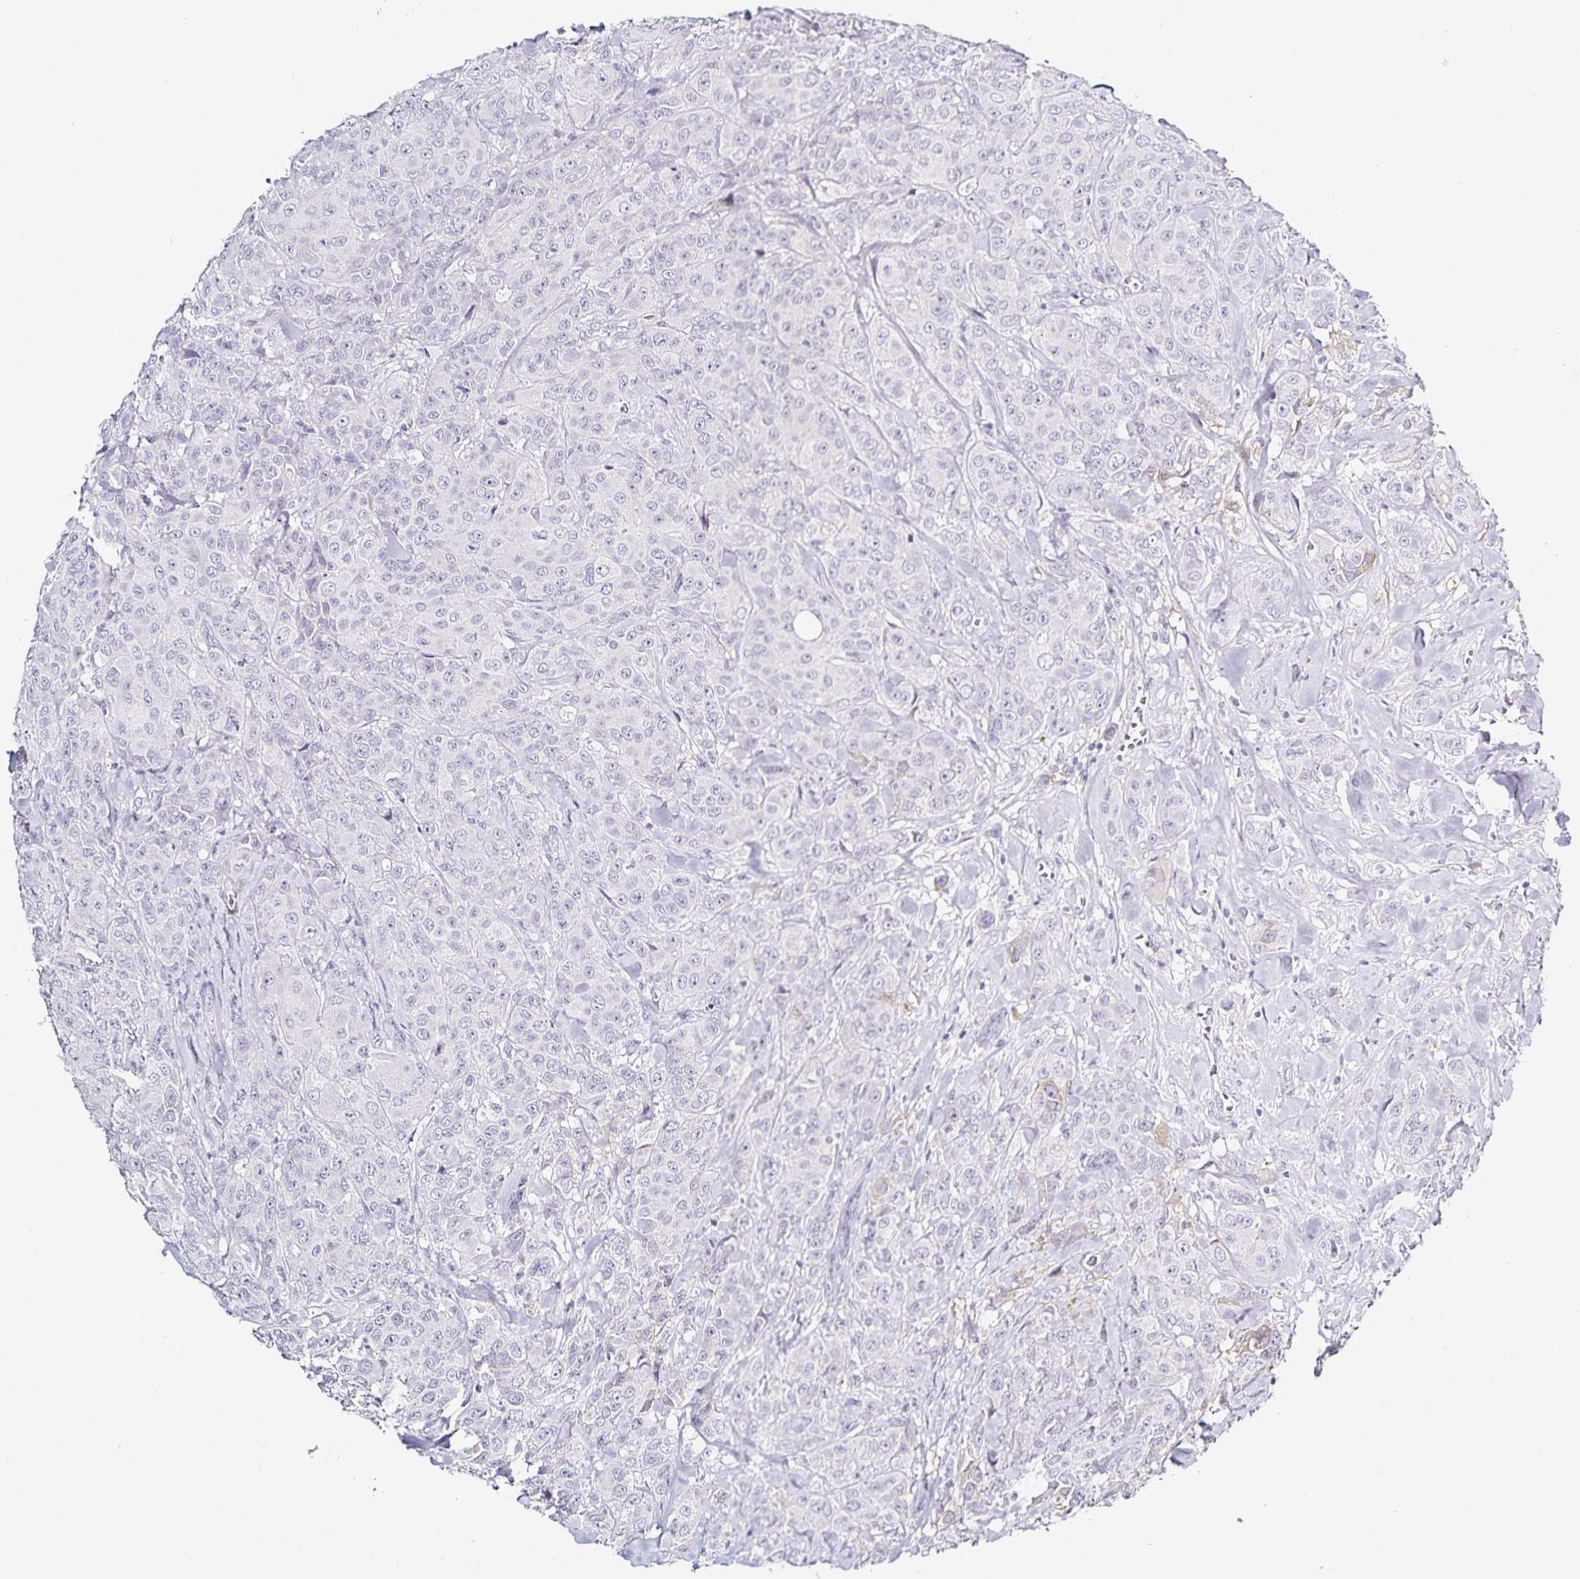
{"staining": {"intensity": "negative", "quantity": "none", "location": "none"}, "tissue": "breast cancer", "cell_type": "Tumor cells", "image_type": "cancer", "snomed": [{"axis": "morphology", "description": "Normal tissue, NOS"}, {"axis": "morphology", "description": "Duct carcinoma"}, {"axis": "topography", "description": "Breast"}], "caption": "Infiltrating ductal carcinoma (breast) was stained to show a protein in brown. There is no significant expression in tumor cells. Nuclei are stained in blue.", "gene": "TTR", "patient": {"sex": "female", "age": 43}}